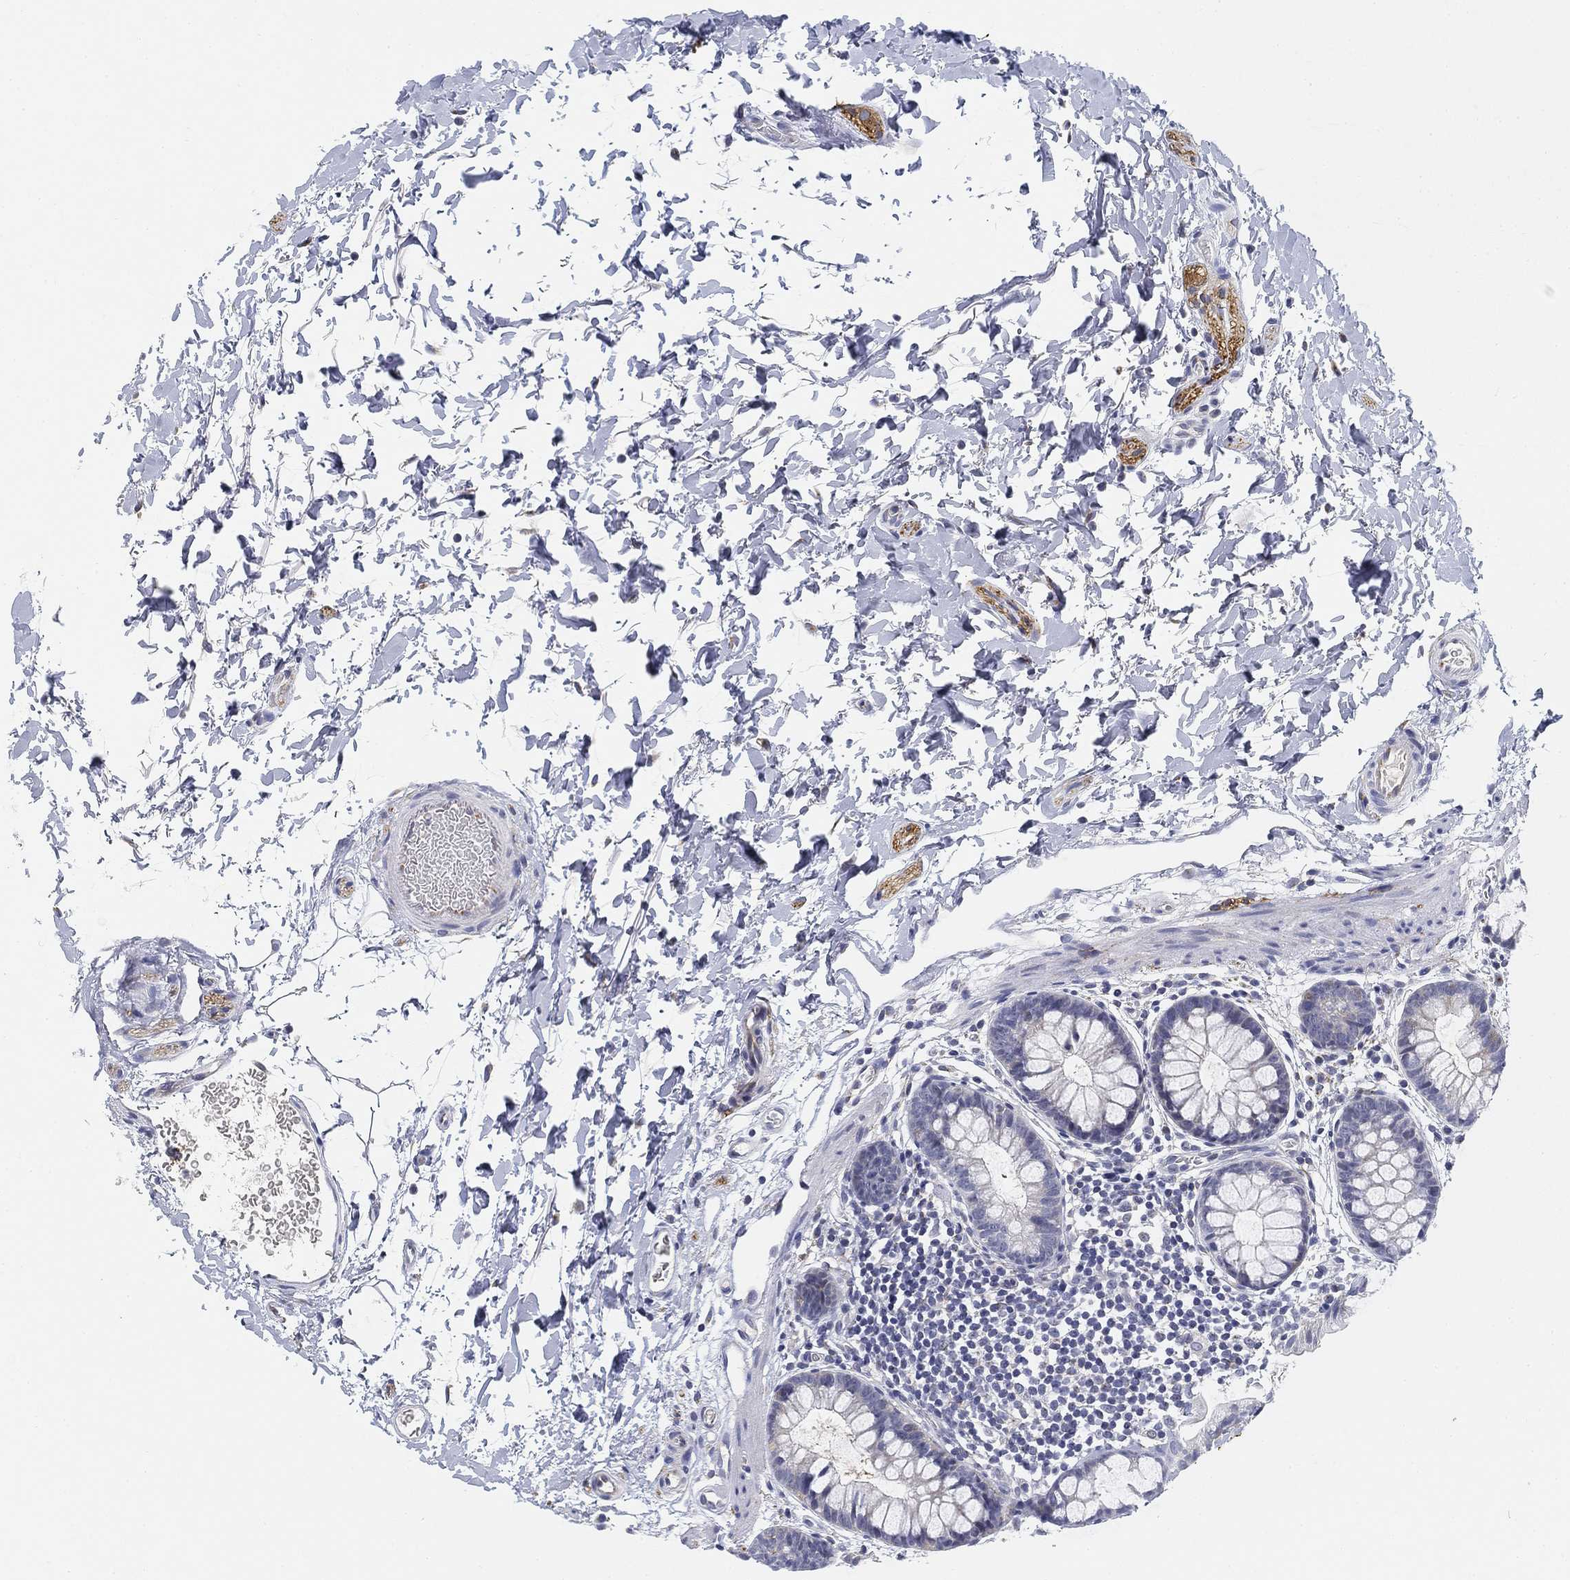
{"staining": {"intensity": "negative", "quantity": "none", "location": "none"}, "tissue": "rectum", "cell_type": "Glandular cells", "image_type": "normal", "snomed": [{"axis": "morphology", "description": "Normal tissue, NOS"}, {"axis": "topography", "description": "Rectum"}], "caption": "A micrograph of human rectum is negative for staining in glandular cells. (Brightfield microscopy of DAB (3,3'-diaminobenzidine) immunohistochemistry at high magnification).", "gene": "SLC2A5", "patient": {"sex": "male", "age": 57}}